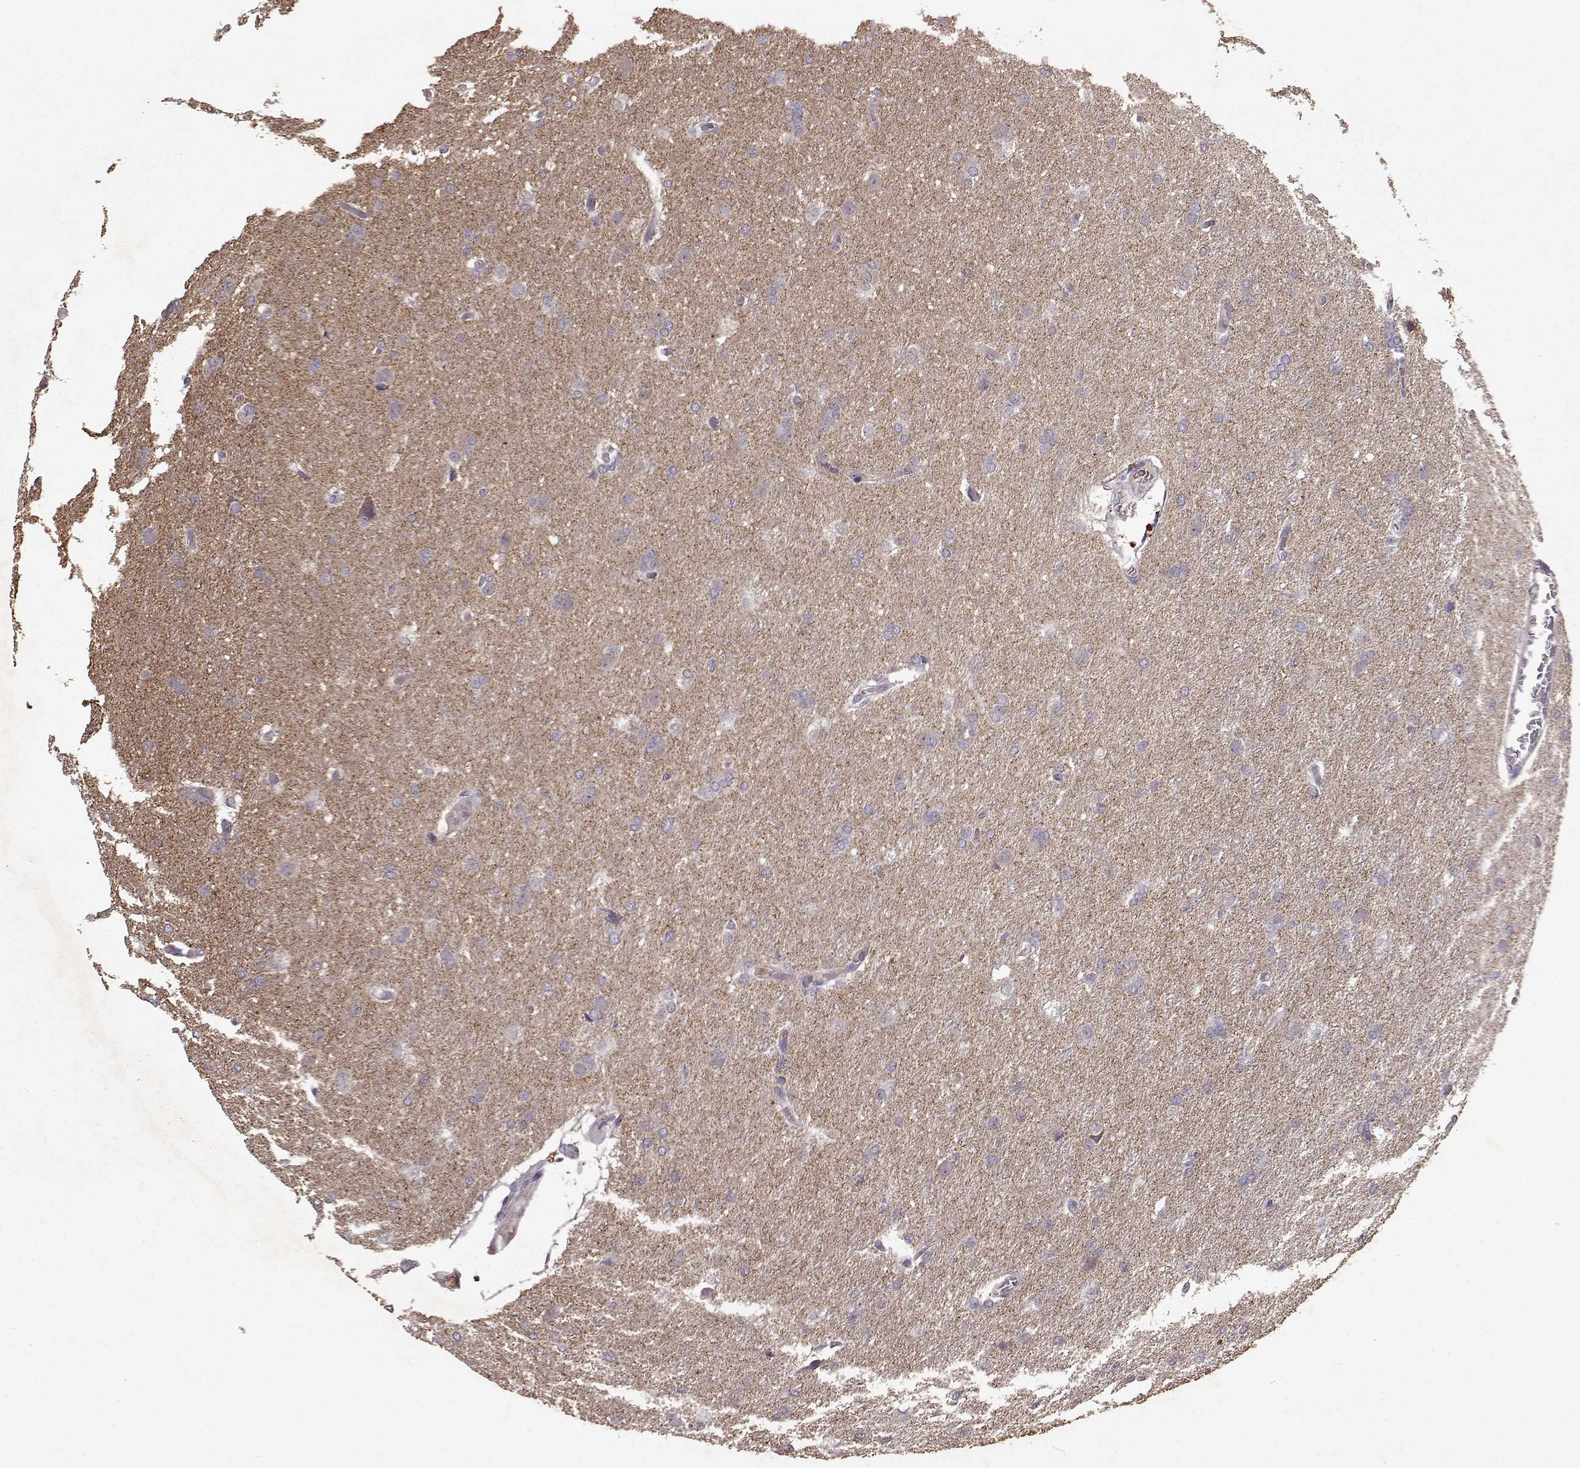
{"staining": {"intensity": "negative", "quantity": "none", "location": "none"}, "tissue": "glioma", "cell_type": "Tumor cells", "image_type": "cancer", "snomed": [{"axis": "morphology", "description": "Glioma, malignant, High grade"}, {"axis": "topography", "description": "Brain"}], "caption": "IHC image of human glioma stained for a protein (brown), which shows no staining in tumor cells. (Immunohistochemistry, brightfield microscopy, high magnification).", "gene": "FRRS1L", "patient": {"sex": "male", "age": 68}}